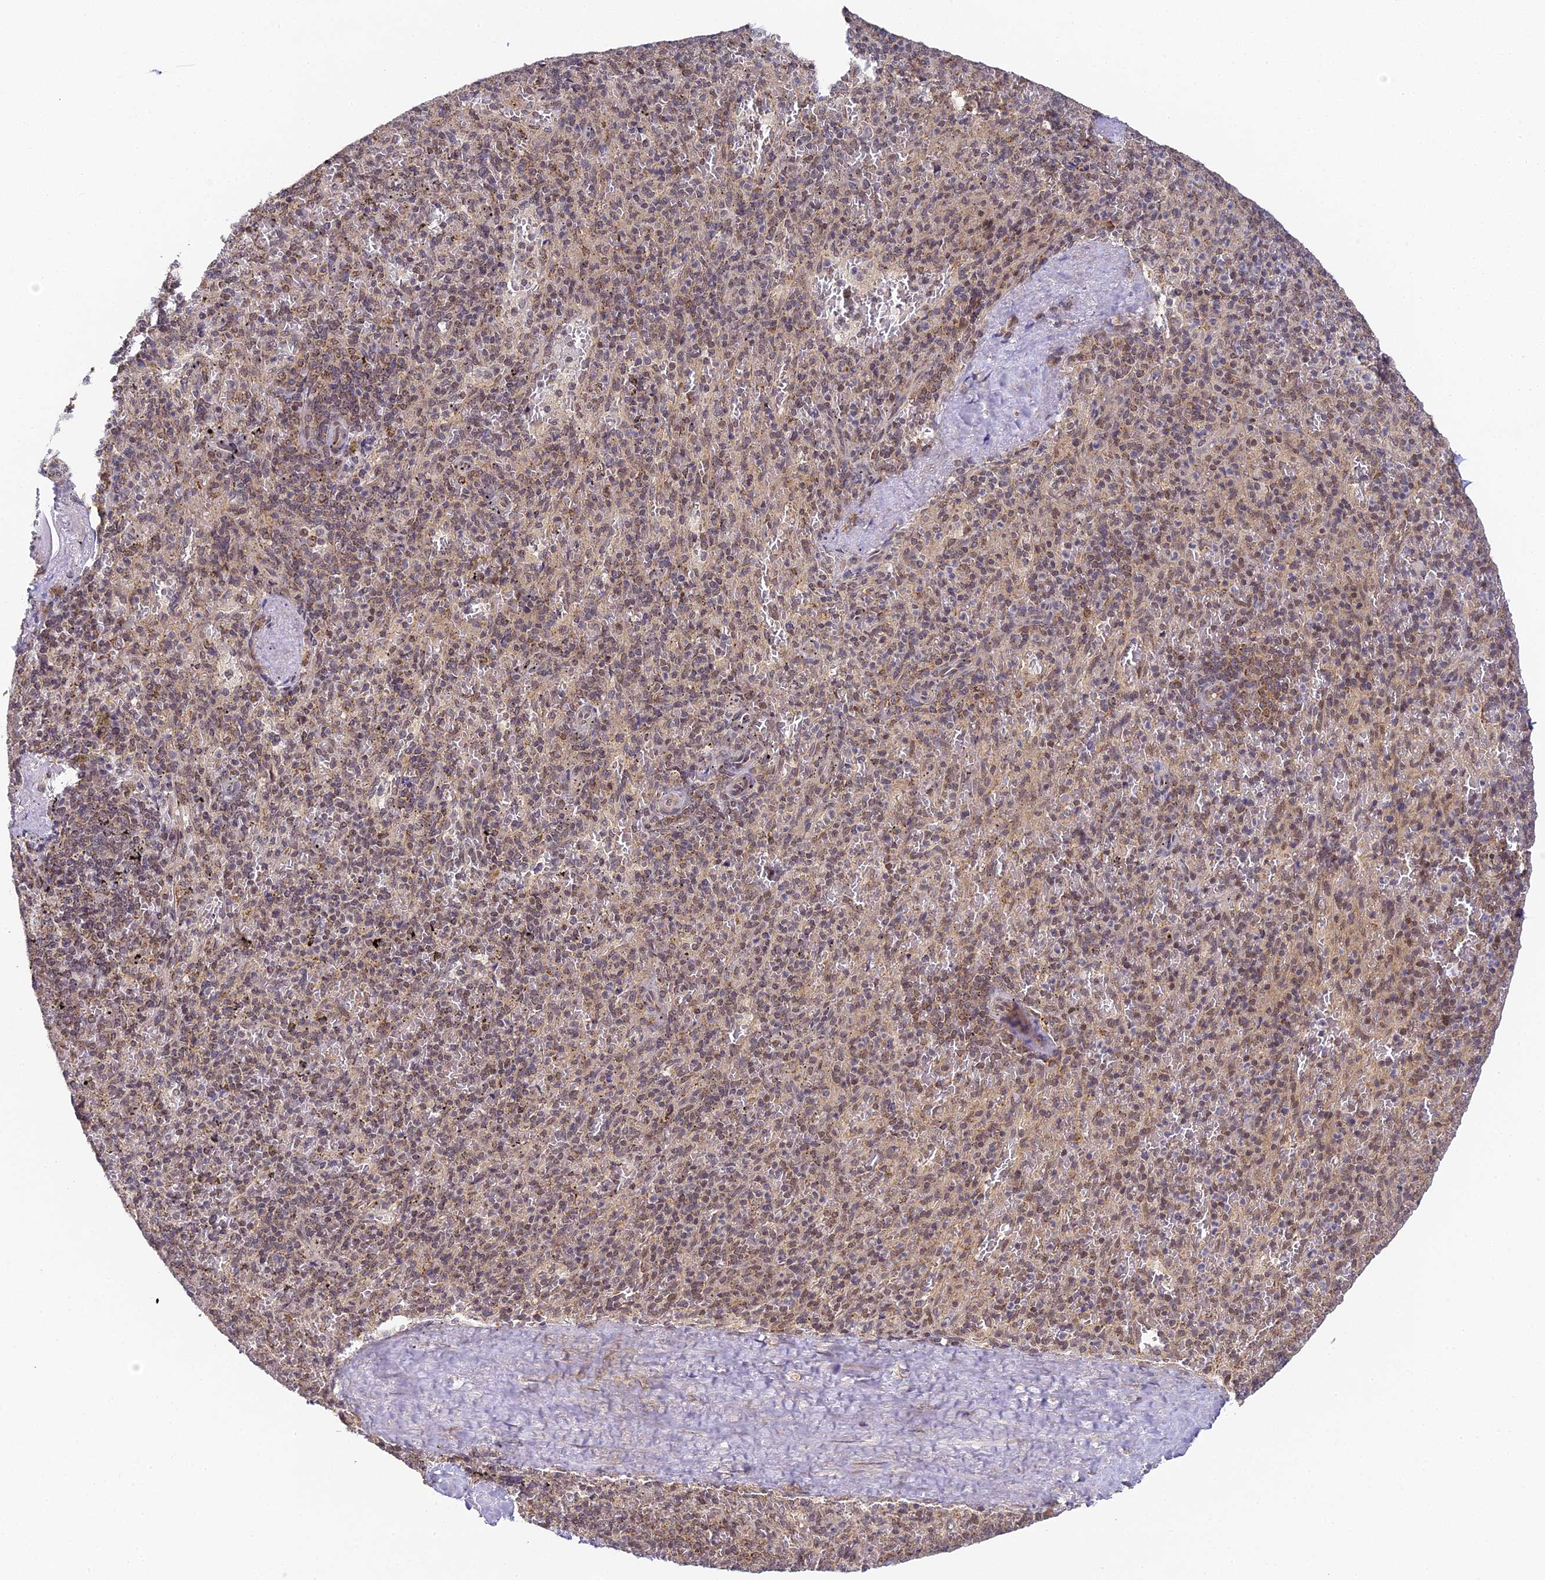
{"staining": {"intensity": "weak", "quantity": "25%-75%", "location": "nuclear"}, "tissue": "spleen", "cell_type": "Cells in red pulp", "image_type": "normal", "snomed": [{"axis": "morphology", "description": "Normal tissue, NOS"}, {"axis": "topography", "description": "Spleen"}], "caption": "A photomicrograph showing weak nuclear expression in about 25%-75% of cells in red pulp in benign spleen, as visualized by brown immunohistochemical staining.", "gene": "DNAAF10", "patient": {"sex": "male", "age": 82}}